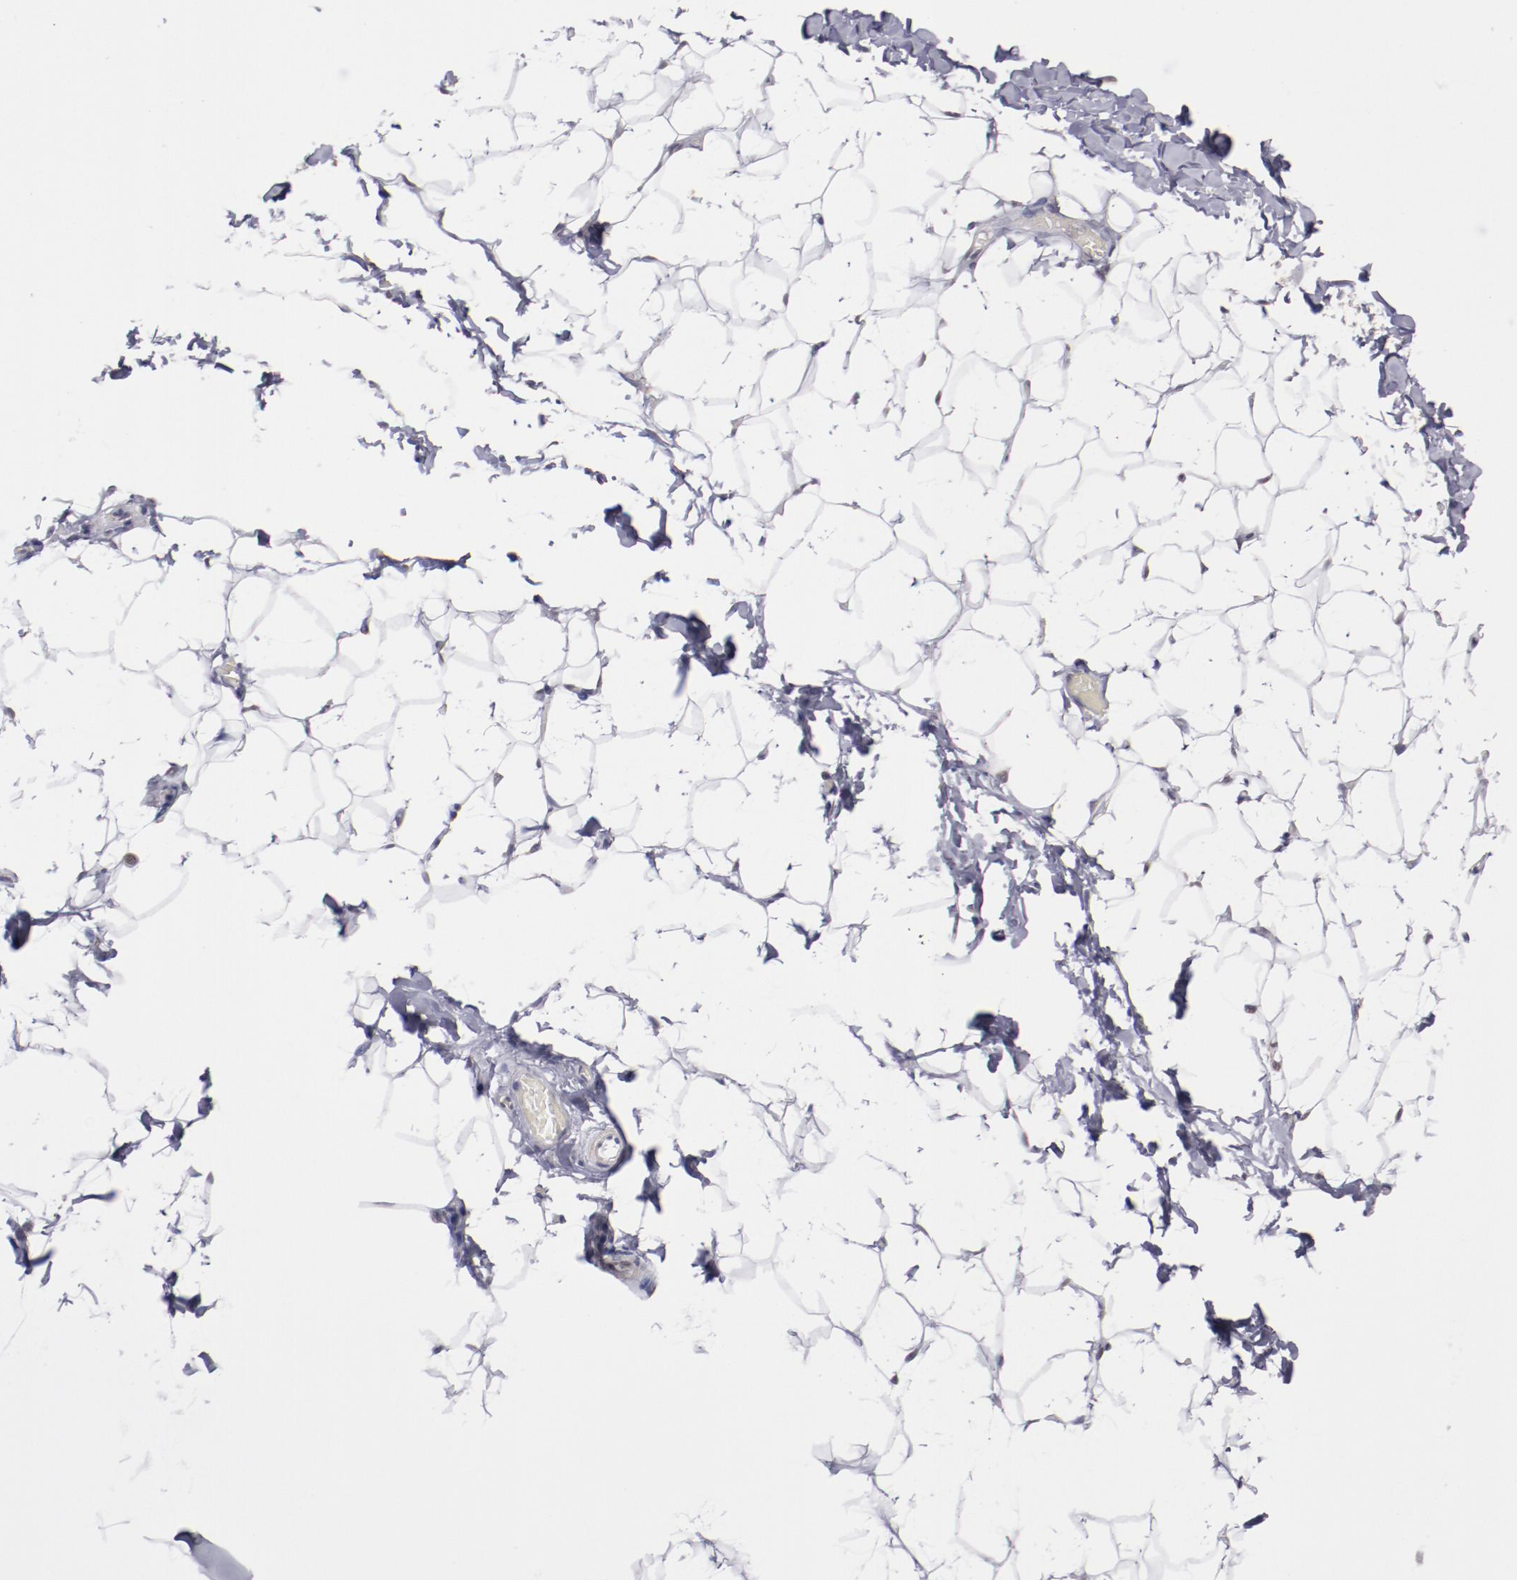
{"staining": {"intensity": "negative", "quantity": "none", "location": "none"}, "tissue": "adipose tissue", "cell_type": "Adipocytes", "image_type": "normal", "snomed": [{"axis": "morphology", "description": "Normal tissue, NOS"}, {"axis": "topography", "description": "Soft tissue"}], "caption": "Immunohistochemistry (IHC) image of unremarkable human adipose tissue stained for a protein (brown), which displays no expression in adipocytes.", "gene": "NRXN3", "patient": {"sex": "male", "age": 26}}